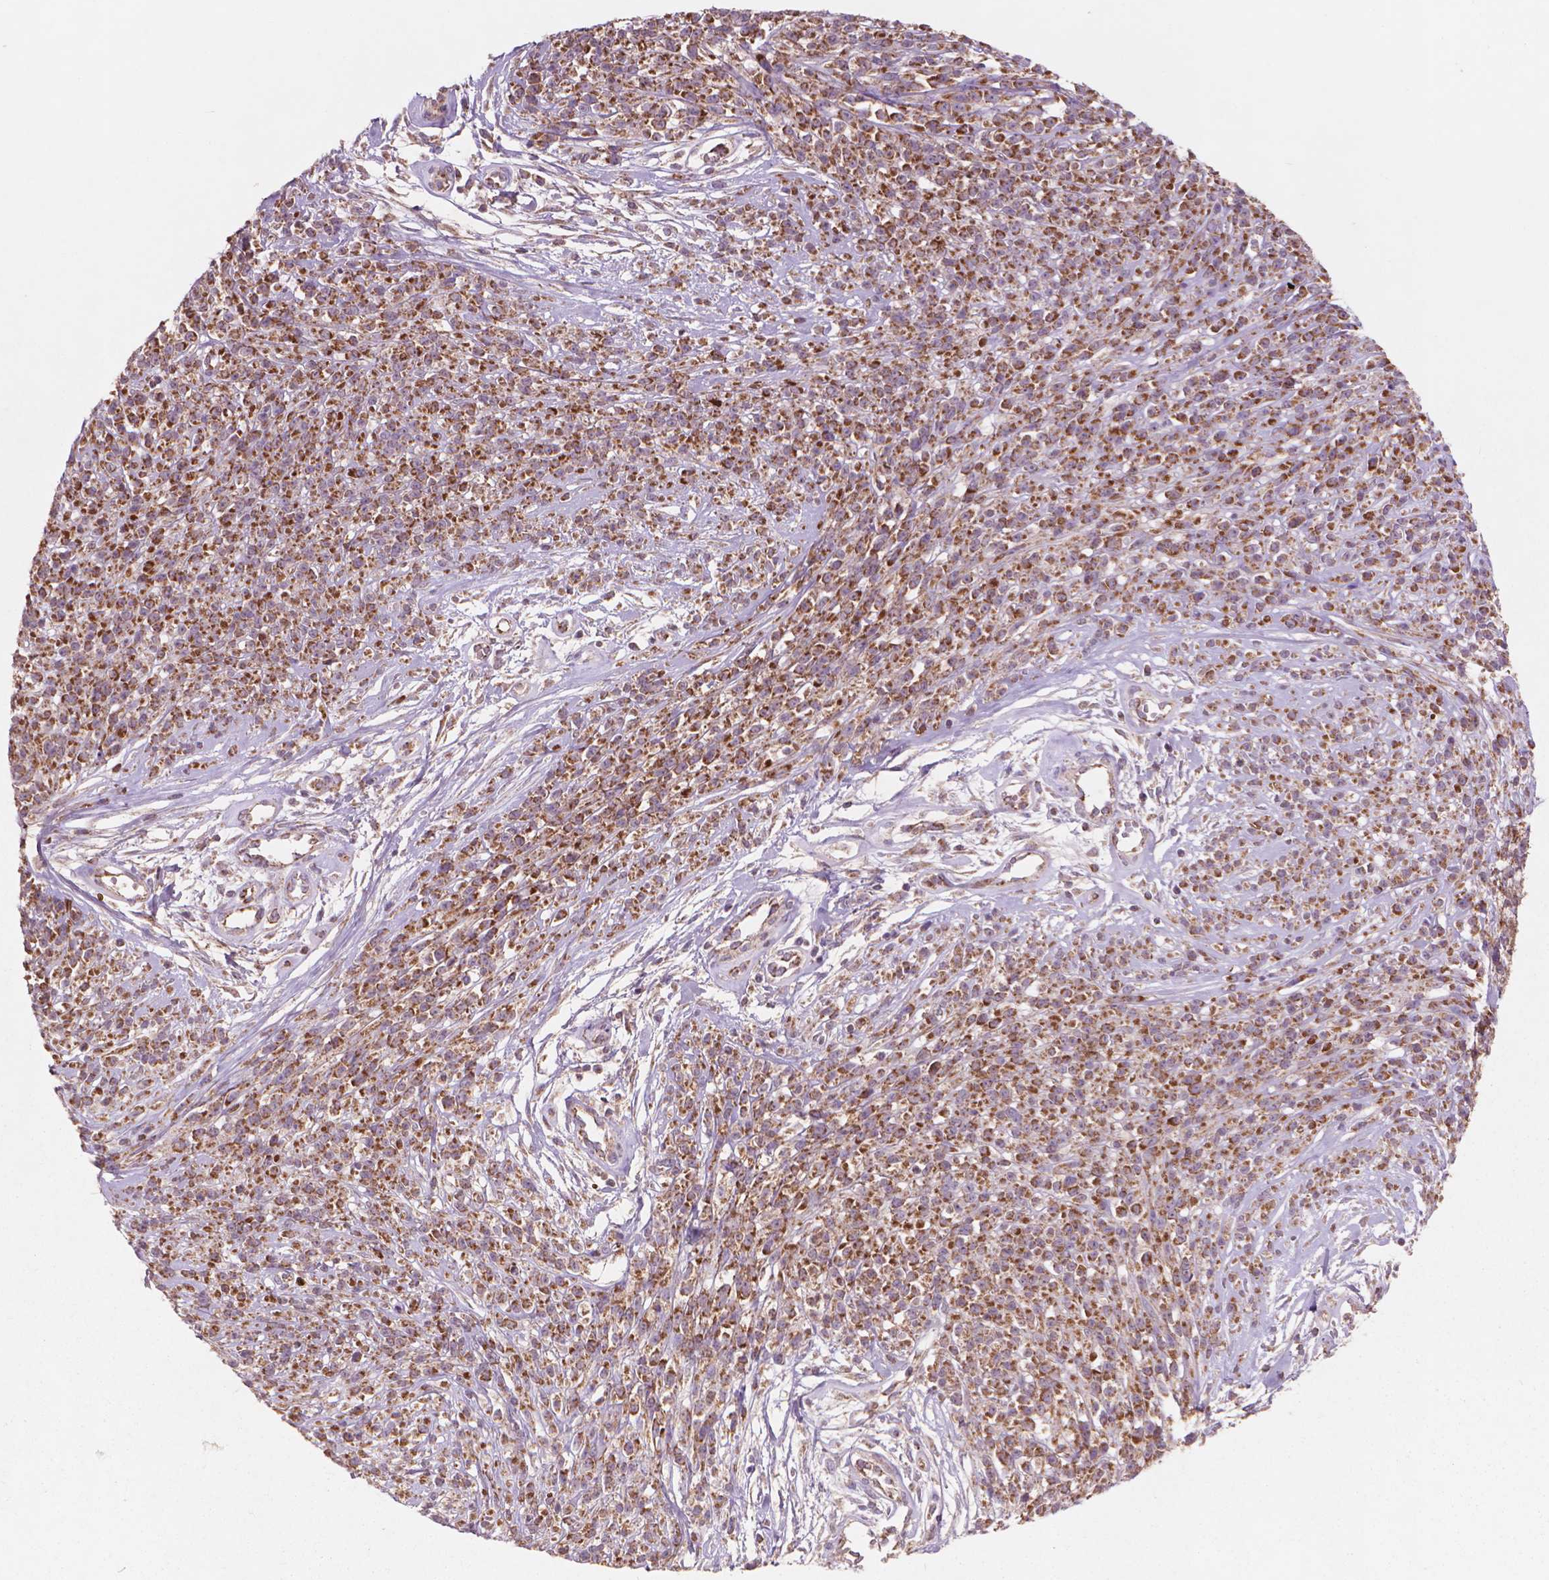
{"staining": {"intensity": "moderate", "quantity": ">75%", "location": "cytoplasmic/membranous"}, "tissue": "melanoma", "cell_type": "Tumor cells", "image_type": "cancer", "snomed": [{"axis": "morphology", "description": "Malignant melanoma, NOS"}, {"axis": "topography", "description": "Skin"}, {"axis": "topography", "description": "Skin of trunk"}], "caption": "Brown immunohistochemical staining in malignant melanoma exhibits moderate cytoplasmic/membranous staining in approximately >75% of tumor cells. (brown staining indicates protein expression, while blue staining denotes nuclei).", "gene": "NLRX1", "patient": {"sex": "male", "age": 74}}